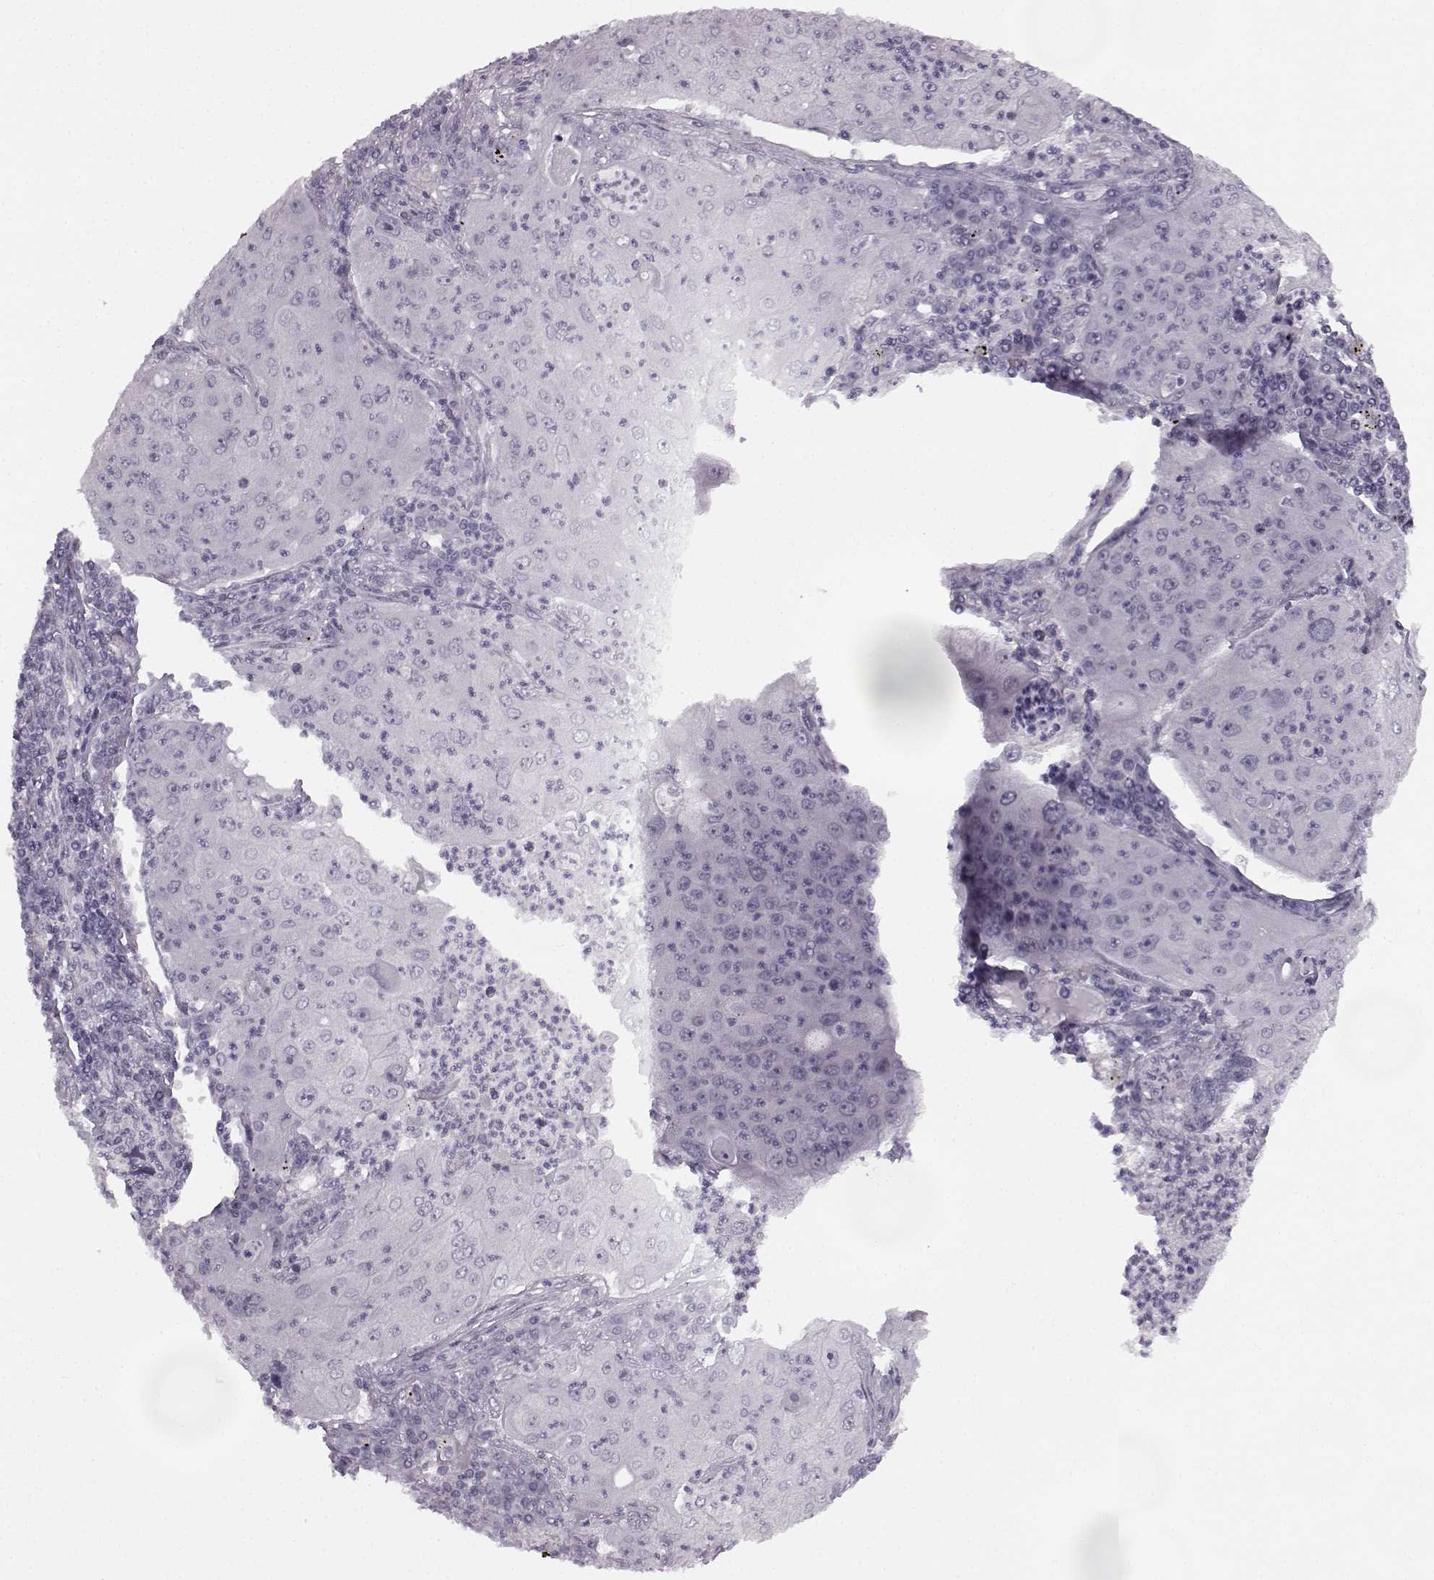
{"staining": {"intensity": "negative", "quantity": "none", "location": "none"}, "tissue": "lung cancer", "cell_type": "Tumor cells", "image_type": "cancer", "snomed": [{"axis": "morphology", "description": "Squamous cell carcinoma, NOS"}, {"axis": "topography", "description": "Lung"}], "caption": "An IHC histopathology image of lung cancer is shown. There is no staining in tumor cells of lung cancer.", "gene": "SEMG2", "patient": {"sex": "female", "age": 59}}